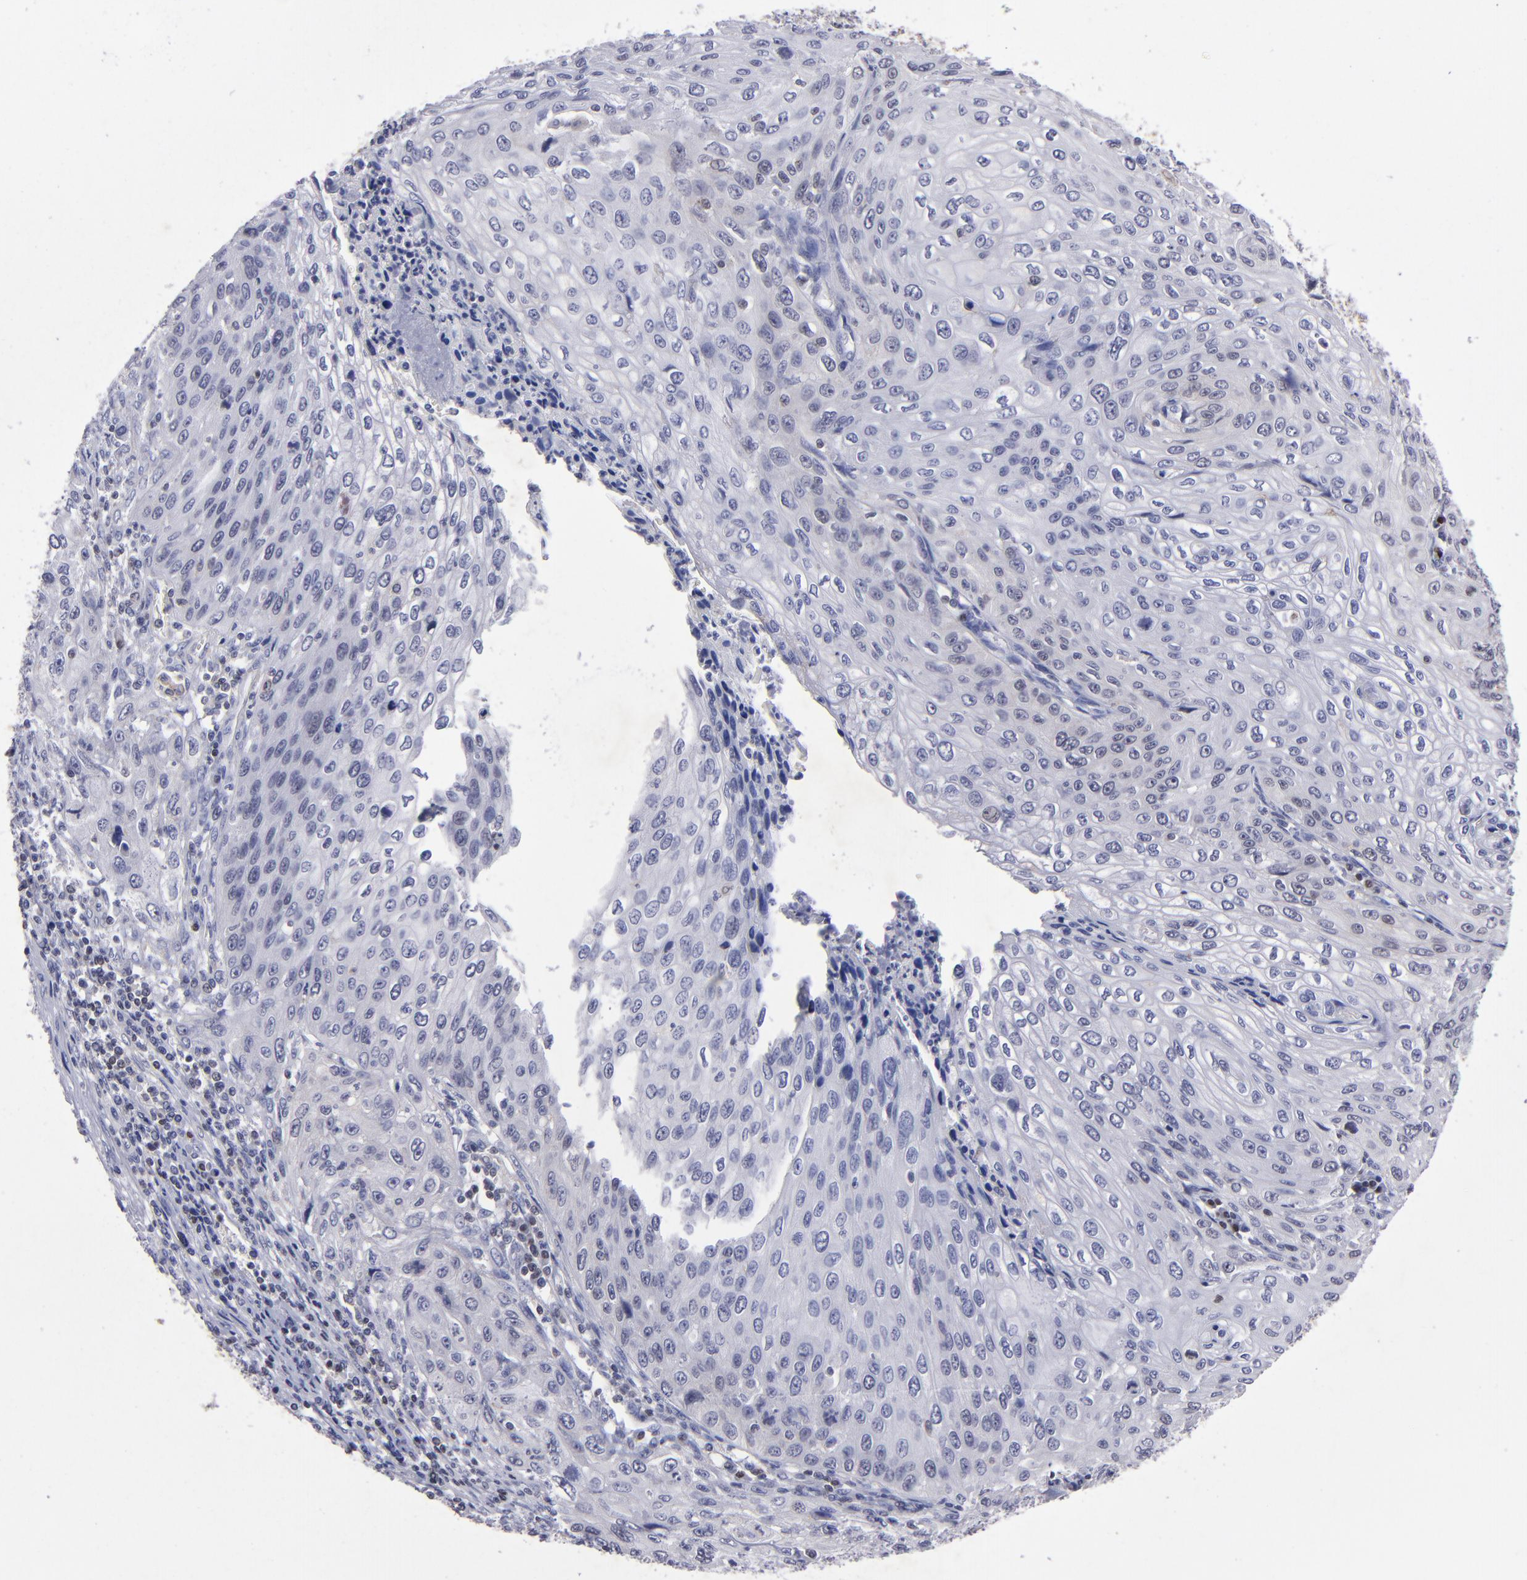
{"staining": {"intensity": "negative", "quantity": "none", "location": "none"}, "tissue": "cervical cancer", "cell_type": "Tumor cells", "image_type": "cancer", "snomed": [{"axis": "morphology", "description": "Squamous cell carcinoma, NOS"}, {"axis": "topography", "description": "Cervix"}], "caption": "A high-resolution photomicrograph shows immunohistochemistry staining of squamous cell carcinoma (cervical), which exhibits no significant positivity in tumor cells. (DAB (3,3'-diaminobenzidine) IHC visualized using brightfield microscopy, high magnification).", "gene": "MGMT", "patient": {"sex": "female", "age": 32}}